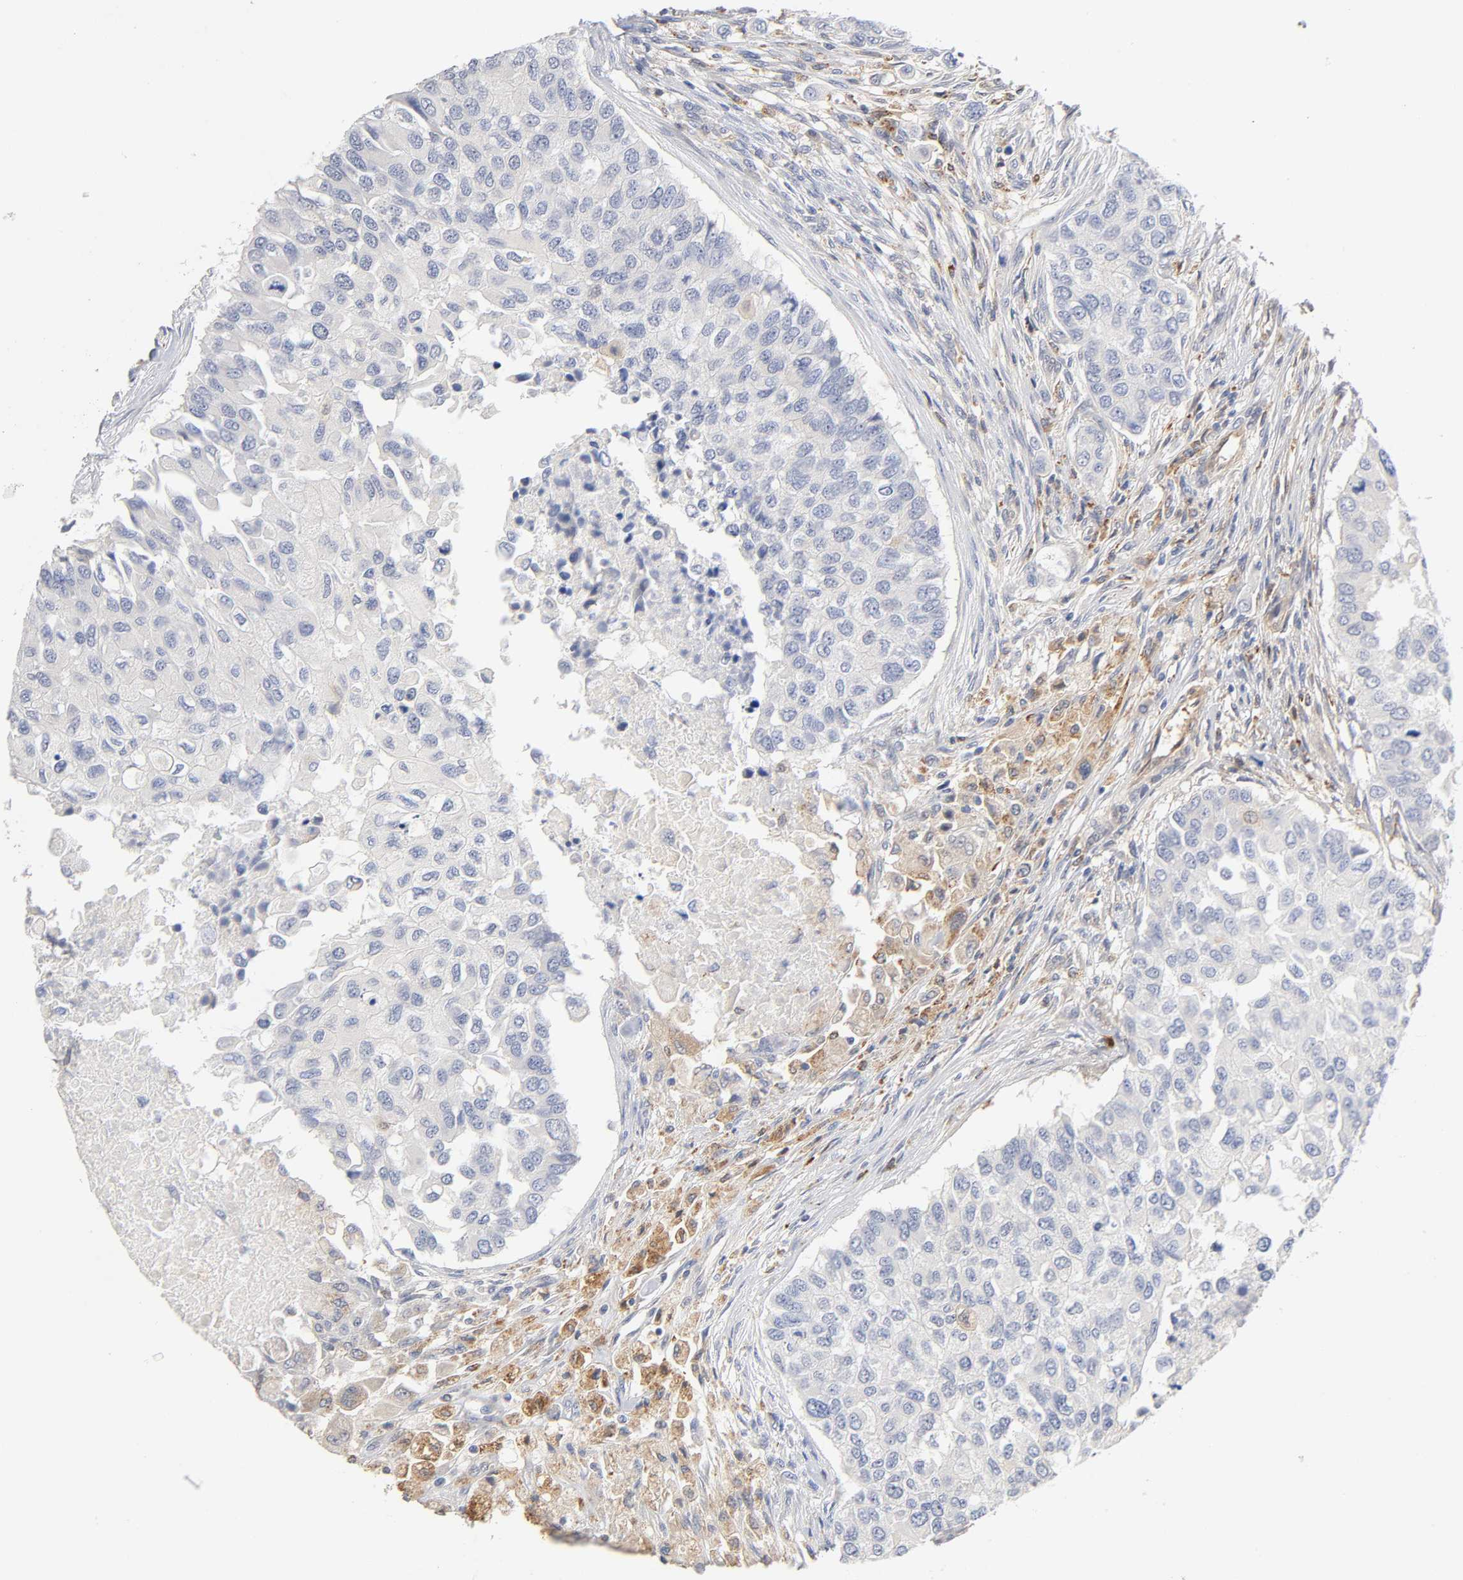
{"staining": {"intensity": "negative", "quantity": "none", "location": "none"}, "tissue": "breast cancer", "cell_type": "Tumor cells", "image_type": "cancer", "snomed": [{"axis": "morphology", "description": "Normal tissue, NOS"}, {"axis": "morphology", "description": "Duct carcinoma"}, {"axis": "topography", "description": "Breast"}], "caption": "Micrograph shows no protein staining in tumor cells of breast cancer (intraductal carcinoma) tissue. (Brightfield microscopy of DAB (3,3'-diaminobenzidine) immunohistochemistry at high magnification).", "gene": "ISG15", "patient": {"sex": "female", "age": 49}}